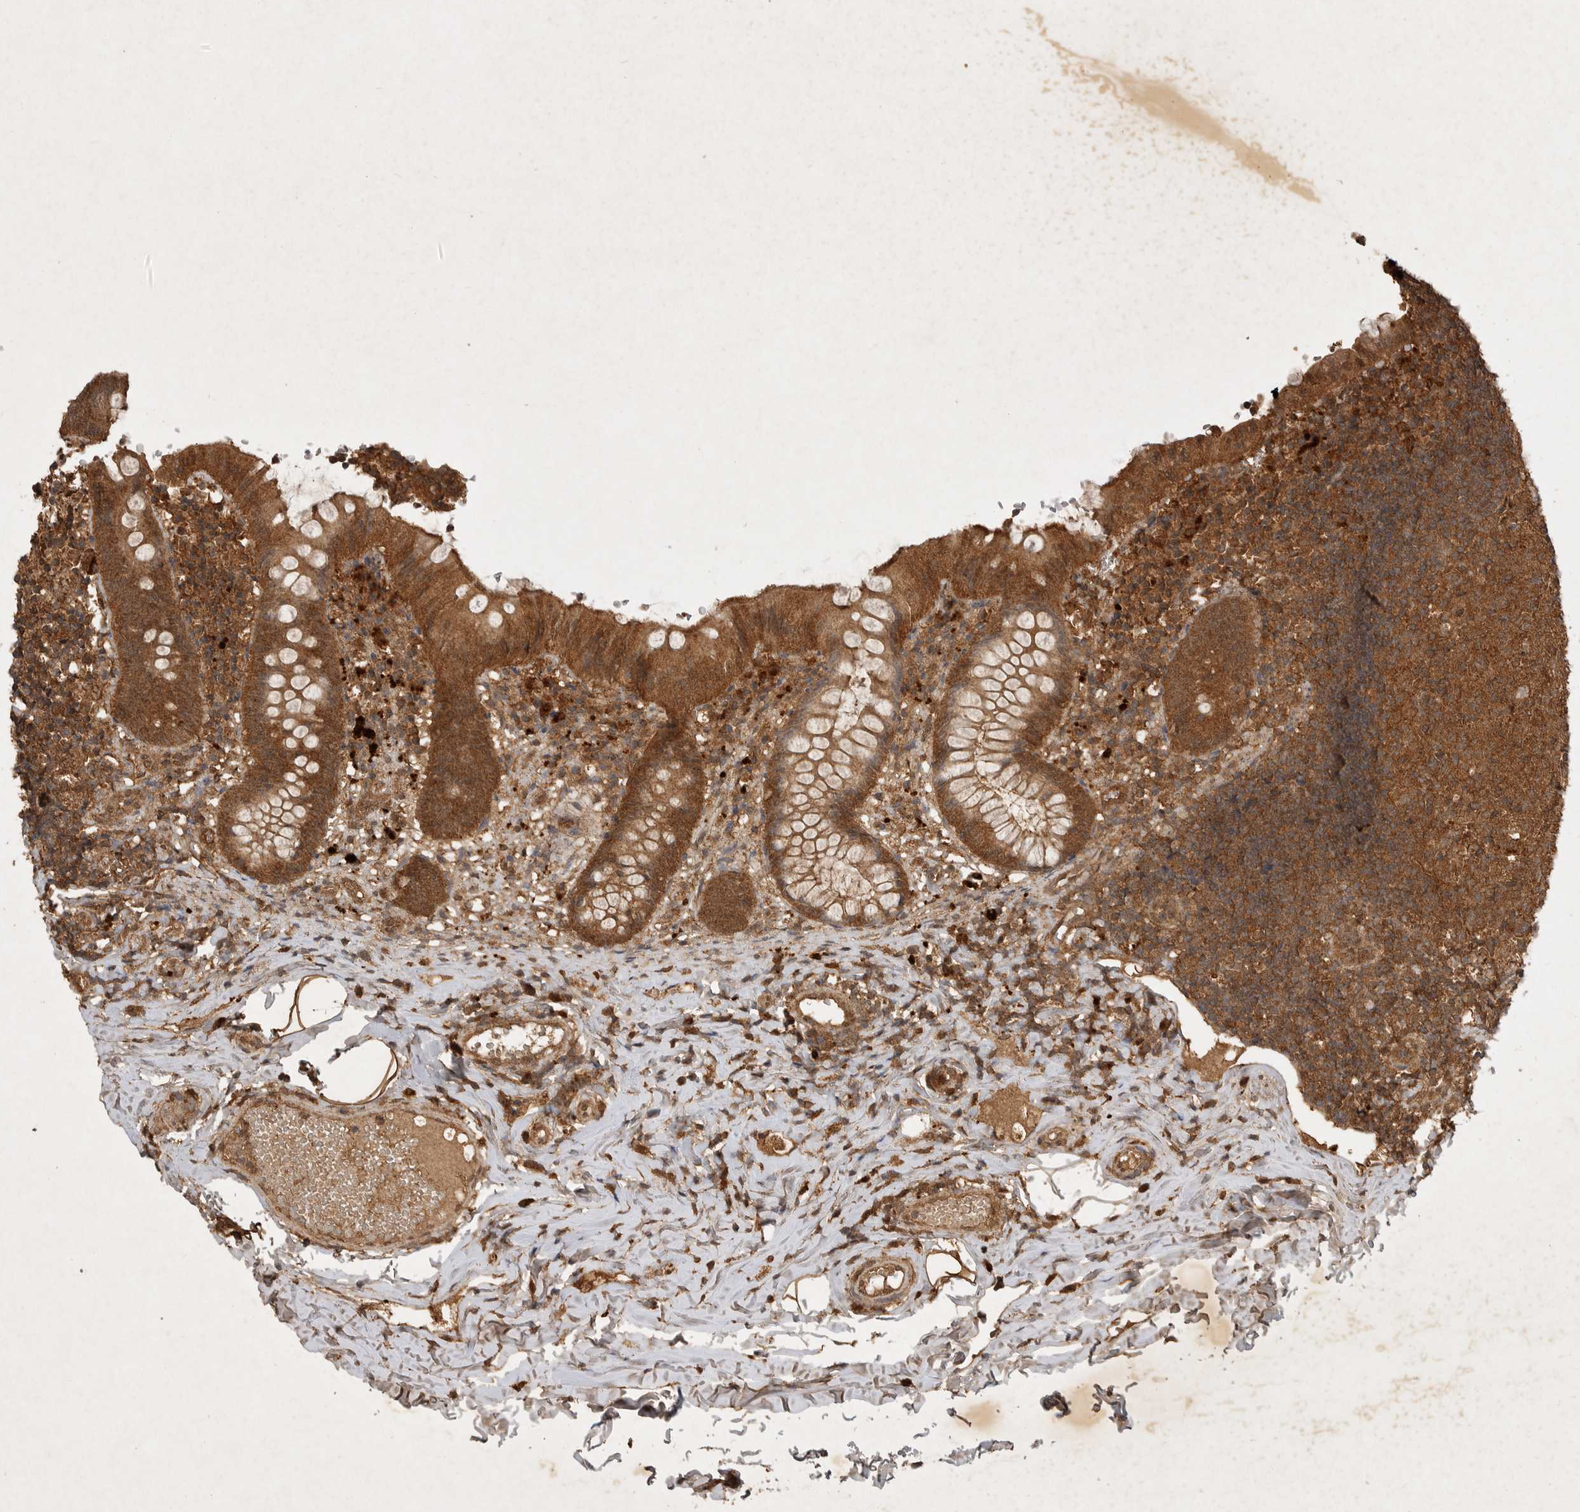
{"staining": {"intensity": "strong", "quantity": "25%-75%", "location": "cytoplasmic/membranous,nuclear"}, "tissue": "appendix", "cell_type": "Glandular cells", "image_type": "normal", "snomed": [{"axis": "morphology", "description": "Normal tissue, NOS"}, {"axis": "topography", "description": "Appendix"}], "caption": "Immunohistochemistry (IHC) image of benign human appendix stained for a protein (brown), which displays high levels of strong cytoplasmic/membranous,nuclear positivity in about 25%-75% of glandular cells.", "gene": "ICOSLG", "patient": {"sex": "male", "age": 8}}